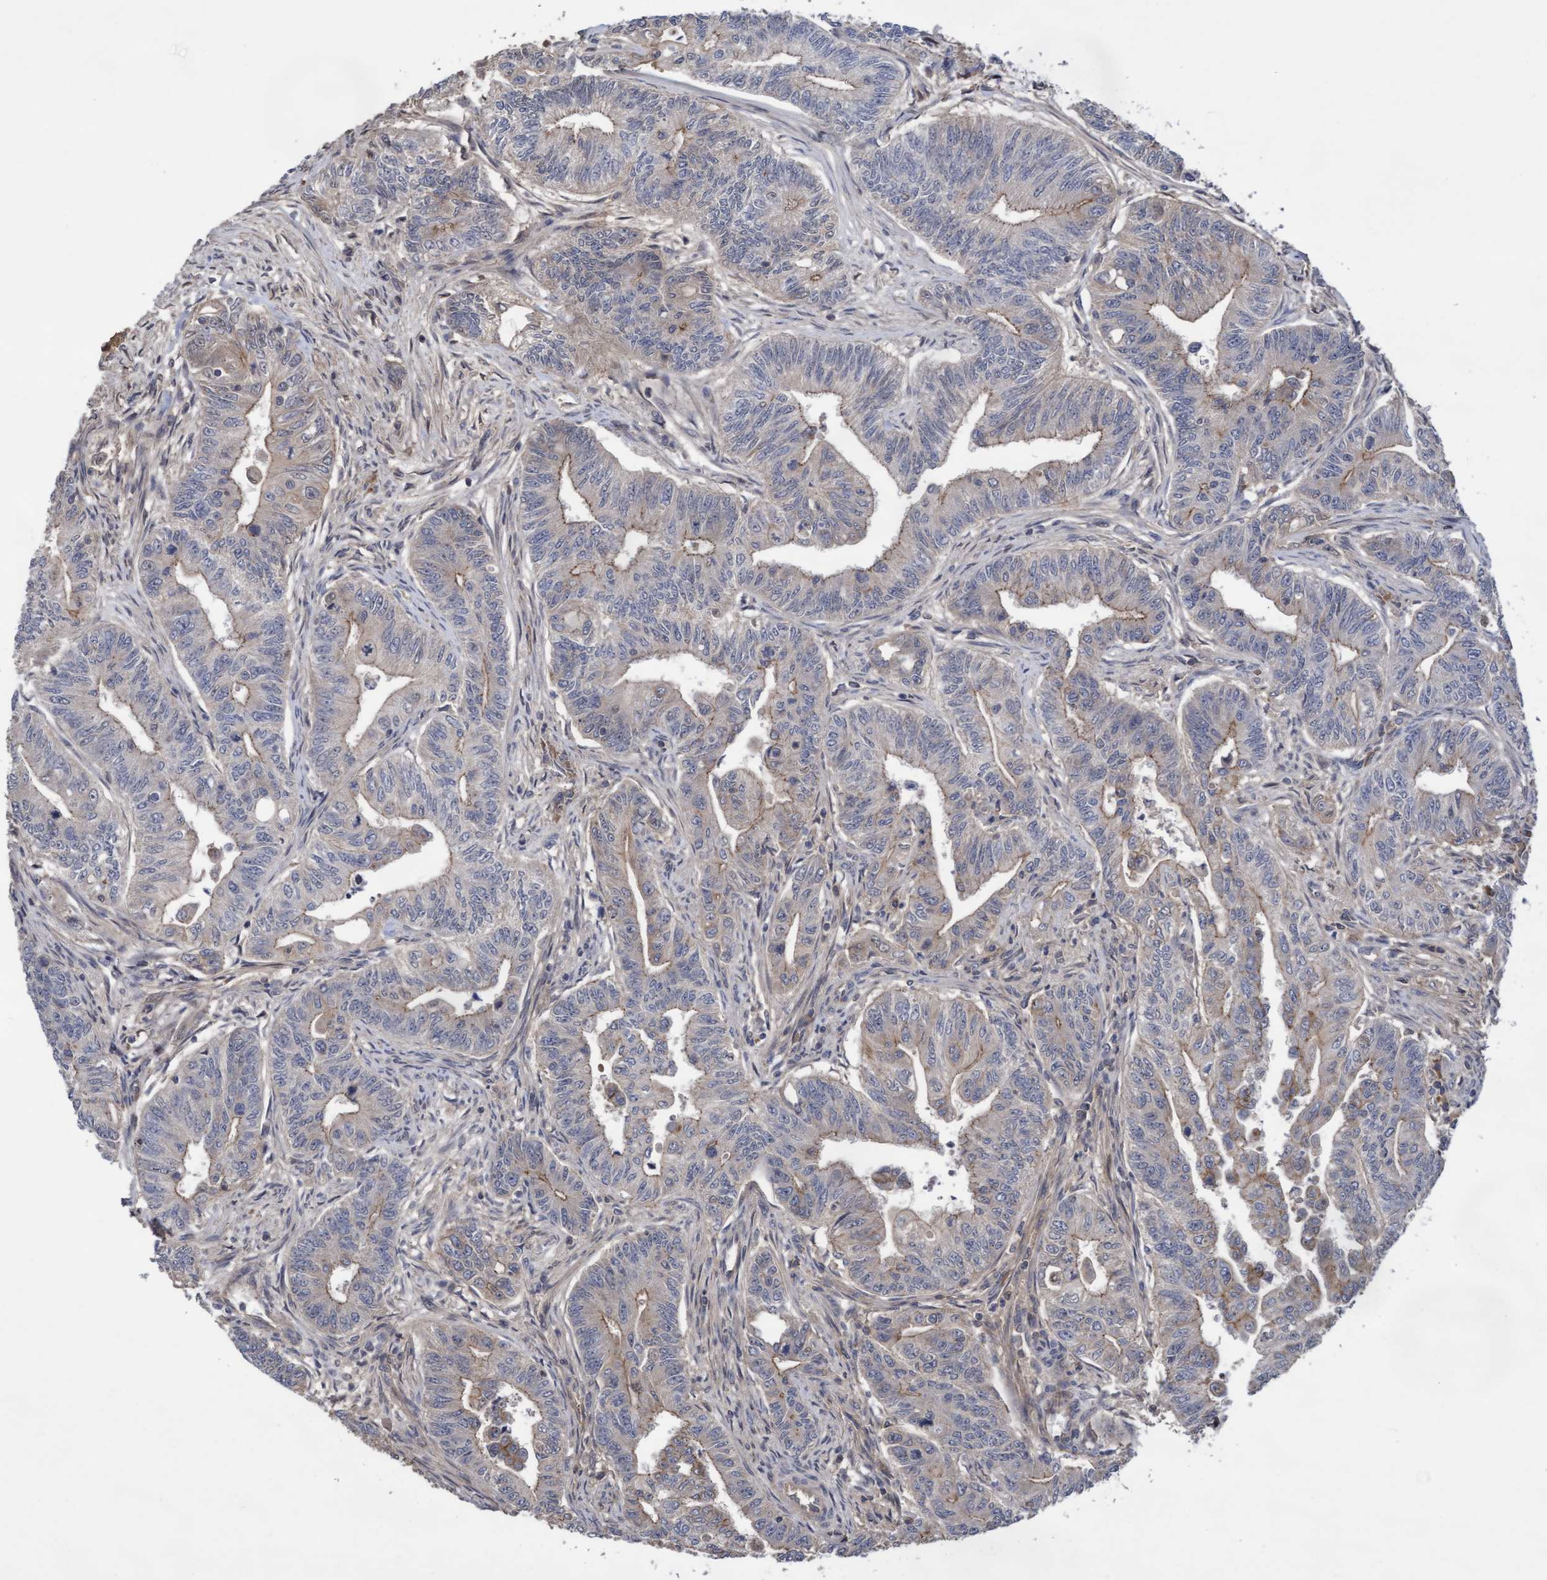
{"staining": {"intensity": "weak", "quantity": "<25%", "location": "cytoplasmic/membranous"}, "tissue": "colorectal cancer", "cell_type": "Tumor cells", "image_type": "cancer", "snomed": [{"axis": "morphology", "description": "Adenoma, NOS"}, {"axis": "morphology", "description": "Adenocarcinoma, NOS"}, {"axis": "topography", "description": "Colon"}], "caption": "This micrograph is of adenoma (colorectal) stained with IHC to label a protein in brown with the nuclei are counter-stained blue. There is no expression in tumor cells.", "gene": "COBL", "patient": {"sex": "male", "age": 79}}